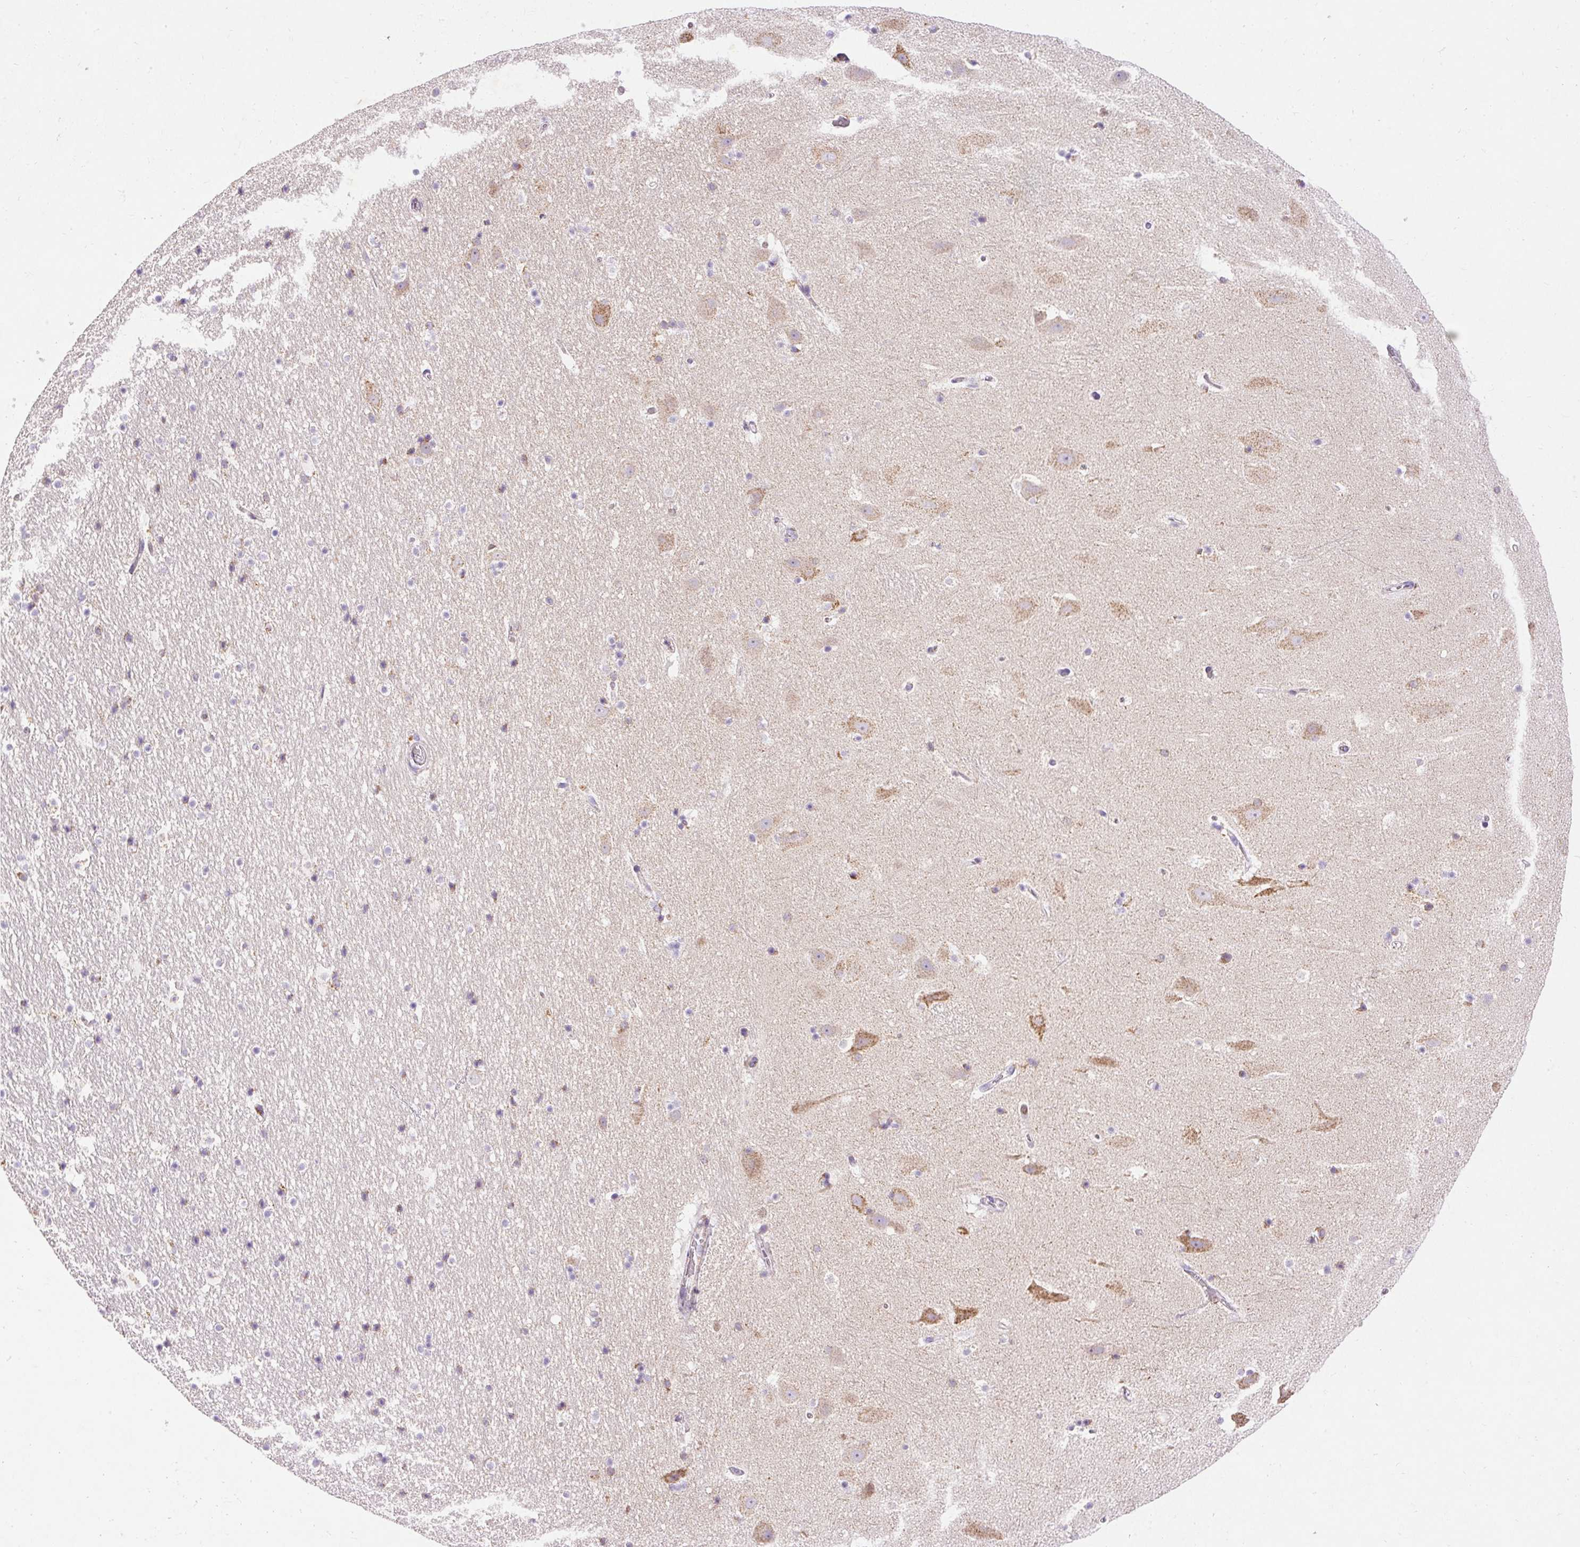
{"staining": {"intensity": "negative", "quantity": "none", "location": "none"}, "tissue": "hippocampus", "cell_type": "Glial cells", "image_type": "normal", "snomed": [{"axis": "morphology", "description": "Normal tissue, NOS"}, {"axis": "topography", "description": "Hippocampus"}], "caption": "DAB (3,3'-diaminobenzidine) immunohistochemical staining of normal hippocampus displays no significant expression in glial cells. (DAB immunohistochemistry visualized using brightfield microscopy, high magnification).", "gene": "IMMT", "patient": {"sex": "male", "age": 37}}